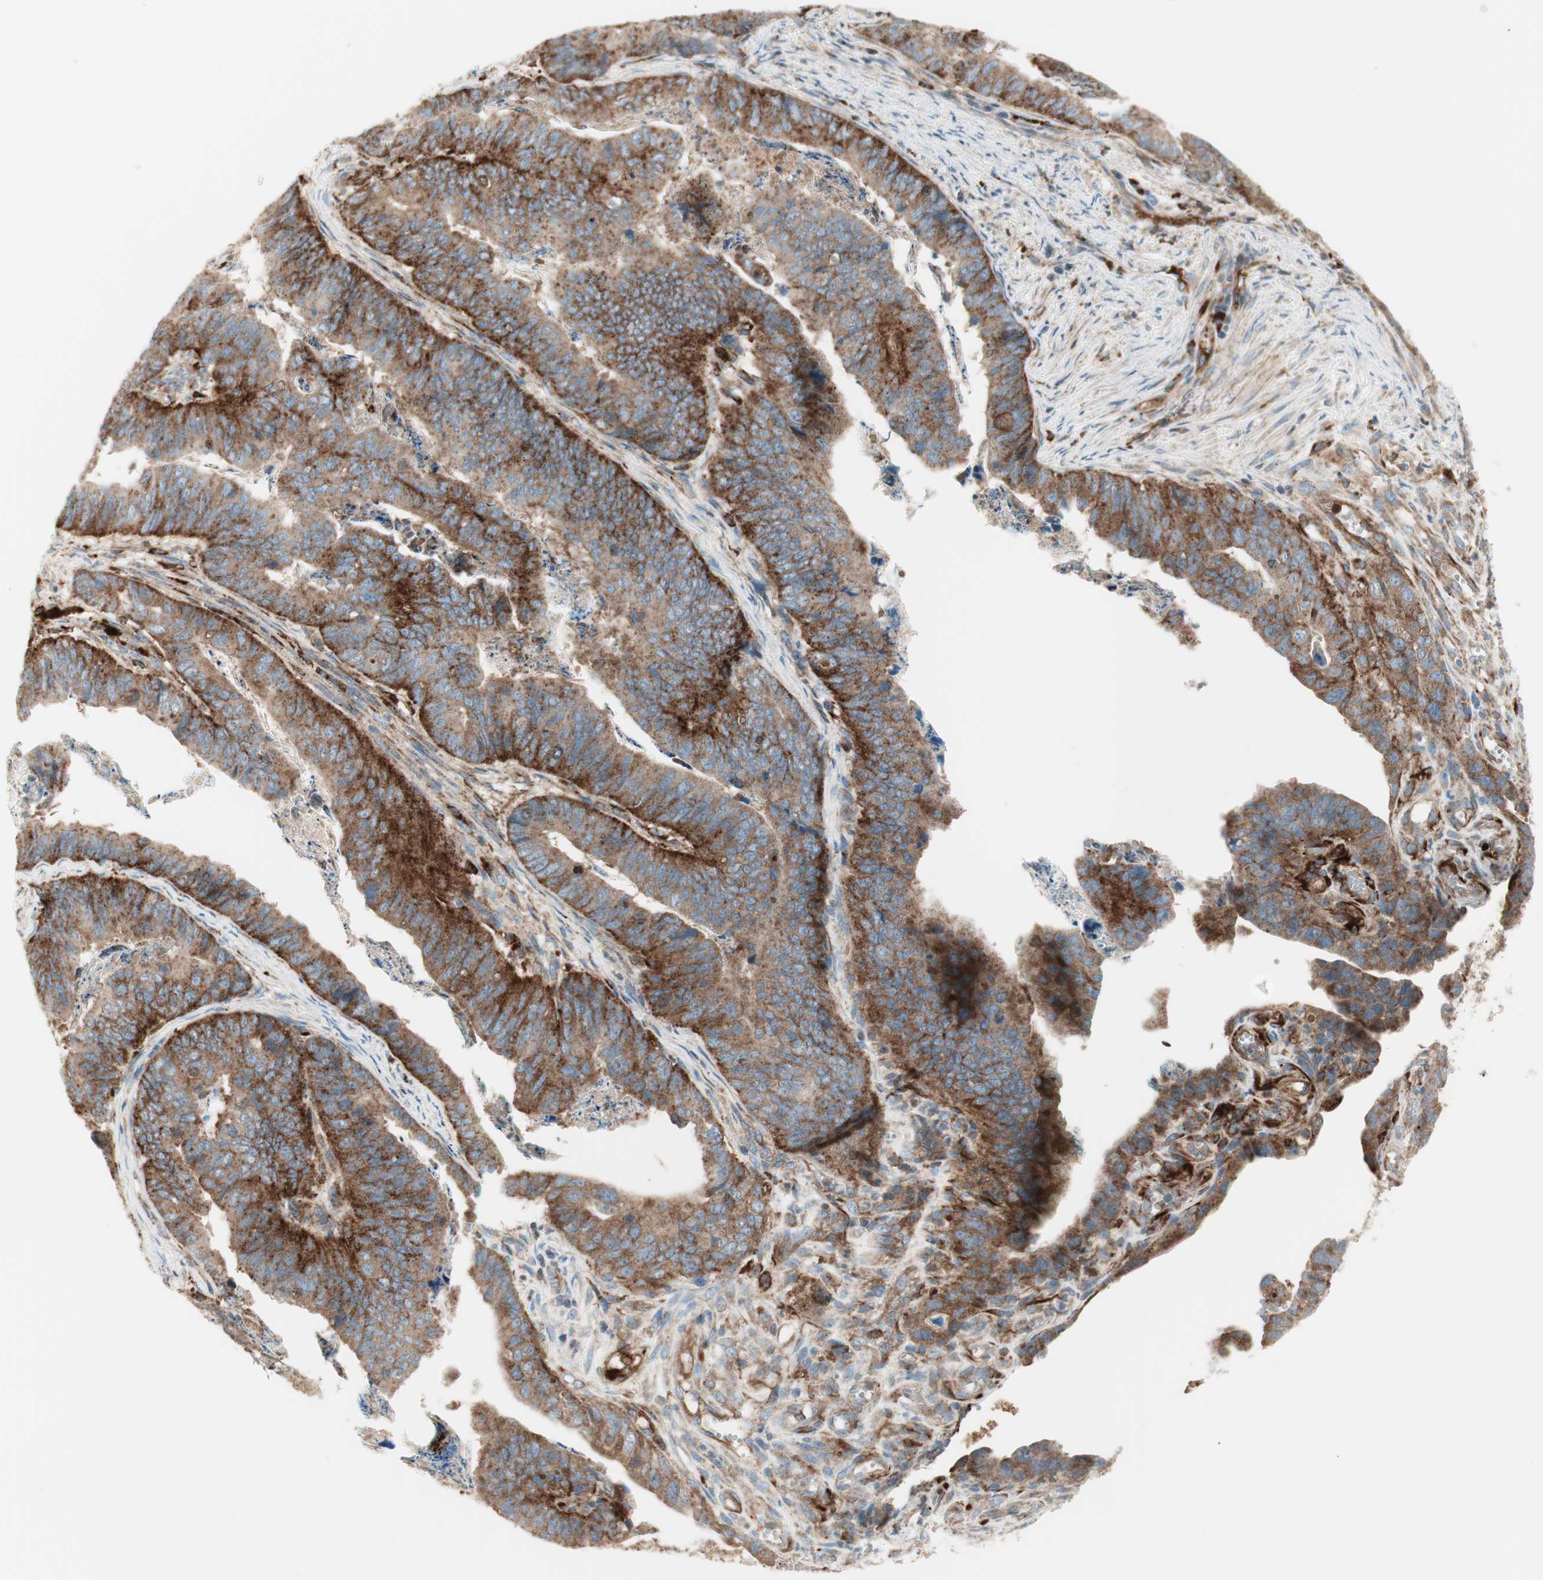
{"staining": {"intensity": "moderate", "quantity": ">75%", "location": "cytoplasmic/membranous"}, "tissue": "stomach cancer", "cell_type": "Tumor cells", "image_type": "cancer", "snomed": [{"axis": "morphology", "description": "Adenocarcinoma, NOS"}, {"axis": "topography", "description": "Stomach, lower"}], "caption": "Immunohistochemical staining of human stomach cancer shows moderate cytoplasmic/membranous protein expression in approximately >75% of tumor cells.", "gene": "ATP6V1G1", "patient": {"sex": "male", "age": 77}}